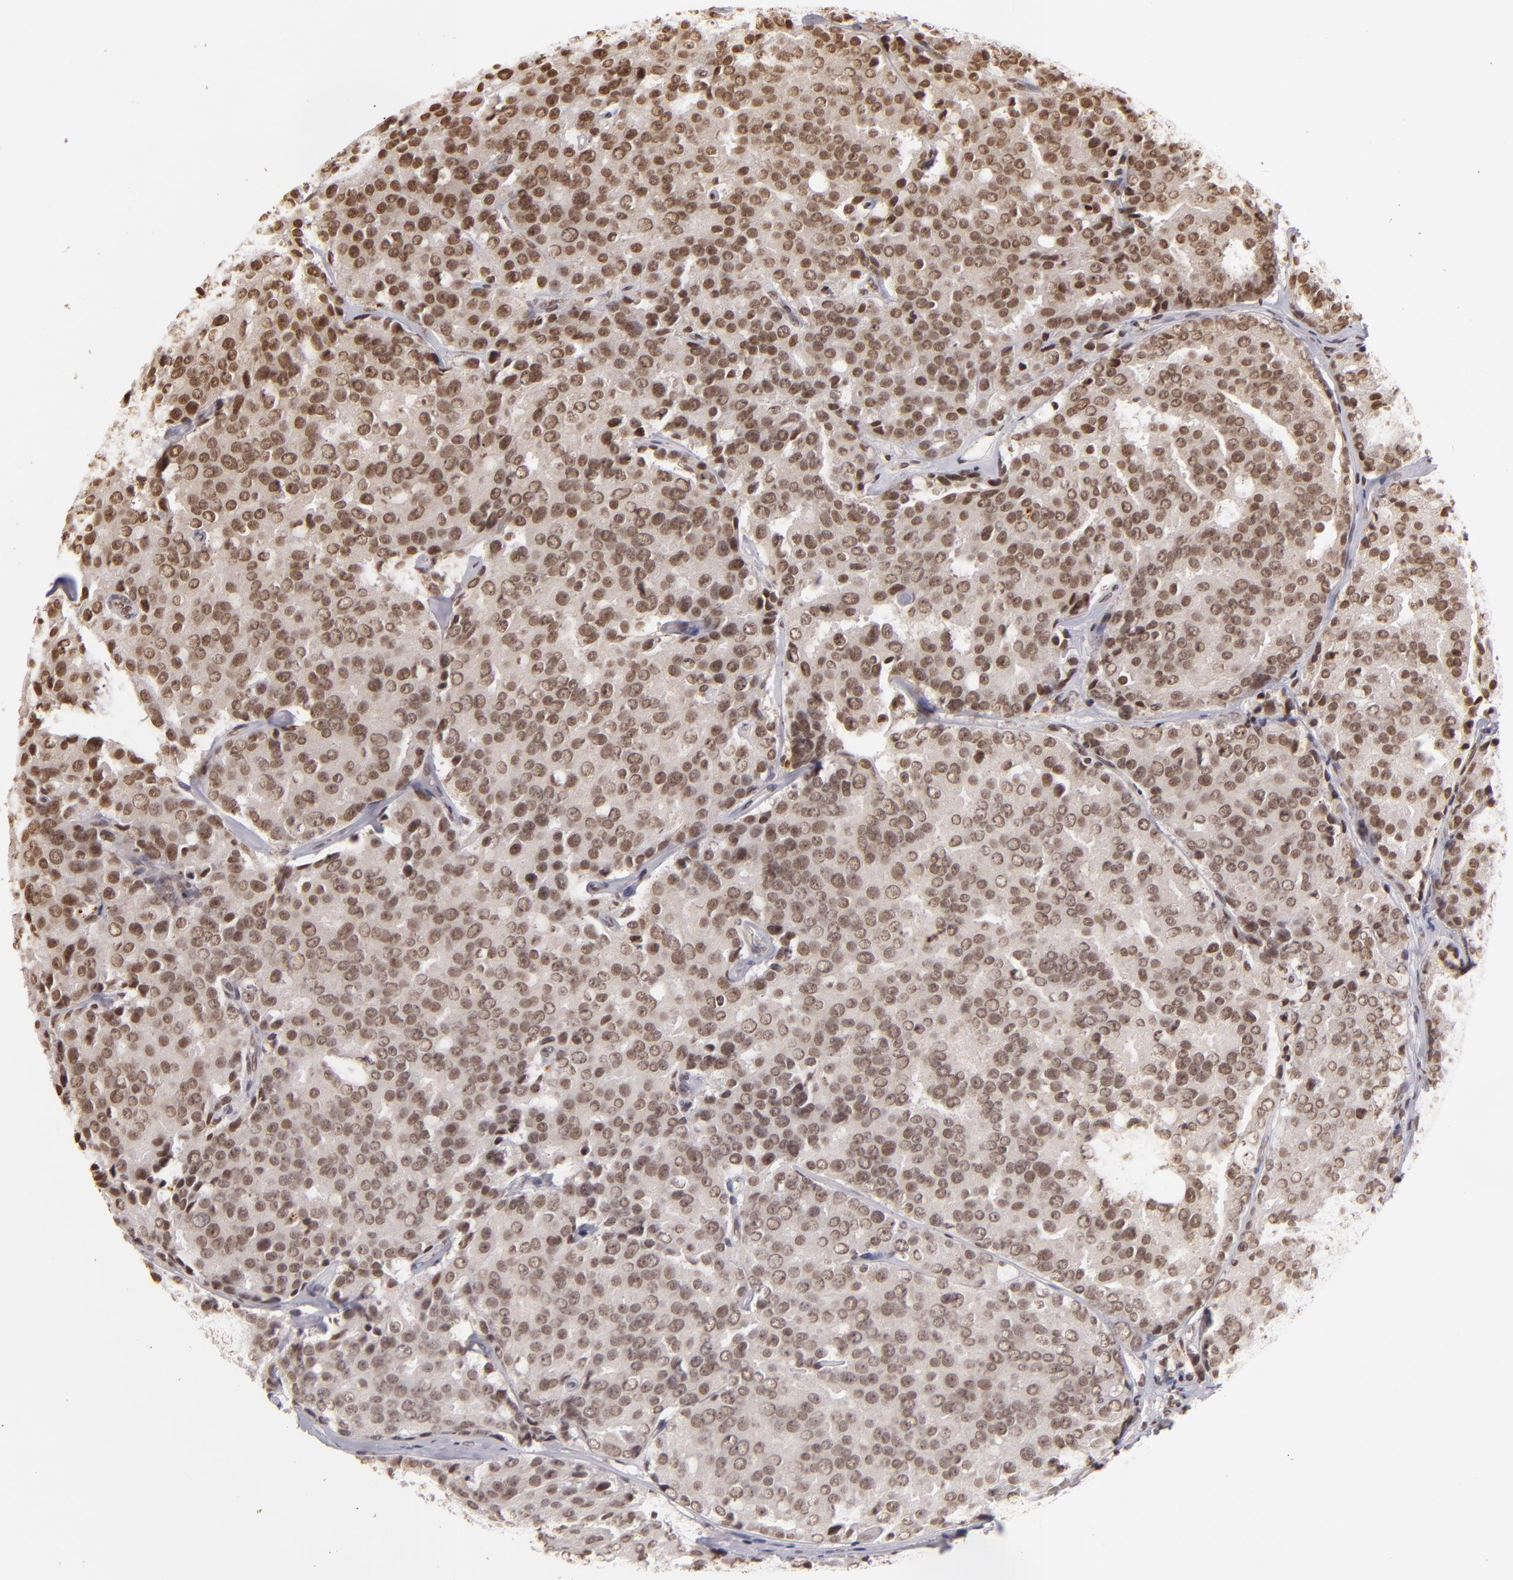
{"staining": {"intensity": "moderate", "quantity": ">75%", "location": "nuclear"}, "tissue": "prostate cancer", "cell_type": "Tumor cells", "image_type": "cancer", "snomed": [{"axis": "morphology", "description": "Adenocarcinoma, High grade"}, {"axis": "topography", "description": "Prostate"}], "caption": "A micrograph showing moderate nuclear staining in about >75% of tumor cells in prostate cancer (adenocarcinoma (high-grade)), as visualized by brown immunohistochemical staining.", "gene": "CUL3", "patient": {"sex": "male", "age": 64}}